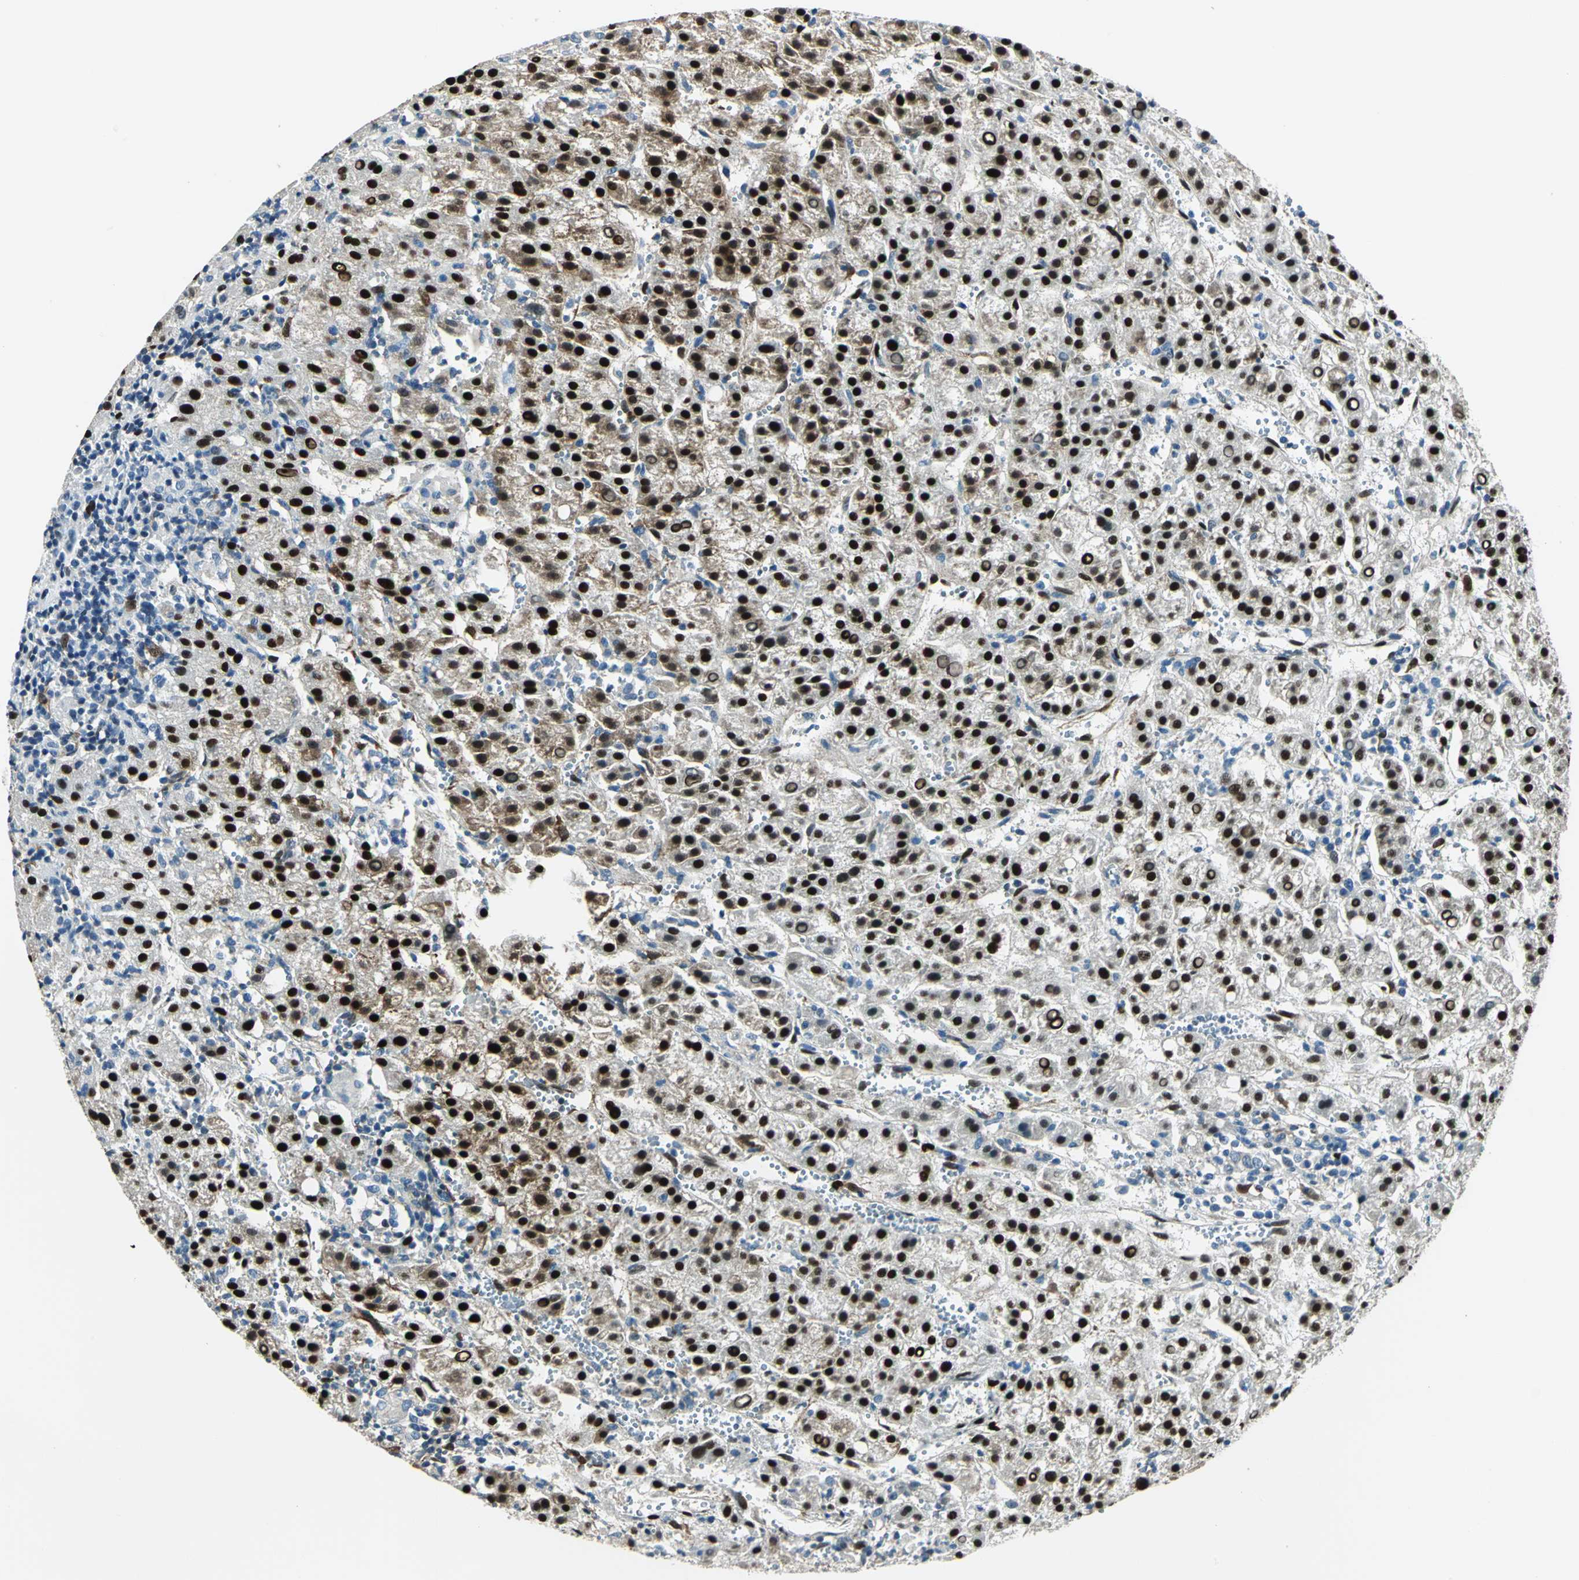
{"staining": {"intensity": "strong", "quantity": ">75%", "location": "cytoplasmic/membranous,nuclear"}, "tissue": "liver cancer", "cell_type": "Tumor cells", "image_type": "cancer", "snomed": [{"axis": "morphology", "description": "Carcinoma, Hepatocellular, NOS"}, {"axis": "topography", "description": "Liver"}], "caption": "Tumor cells reveal high levels of strong cytoplasmic/membranous and nuclear staining in about >75% of cells in liver hepatocellular carcinoma.", "gene": "NFIA", "patient": {"sex": "female", "age": 58}}